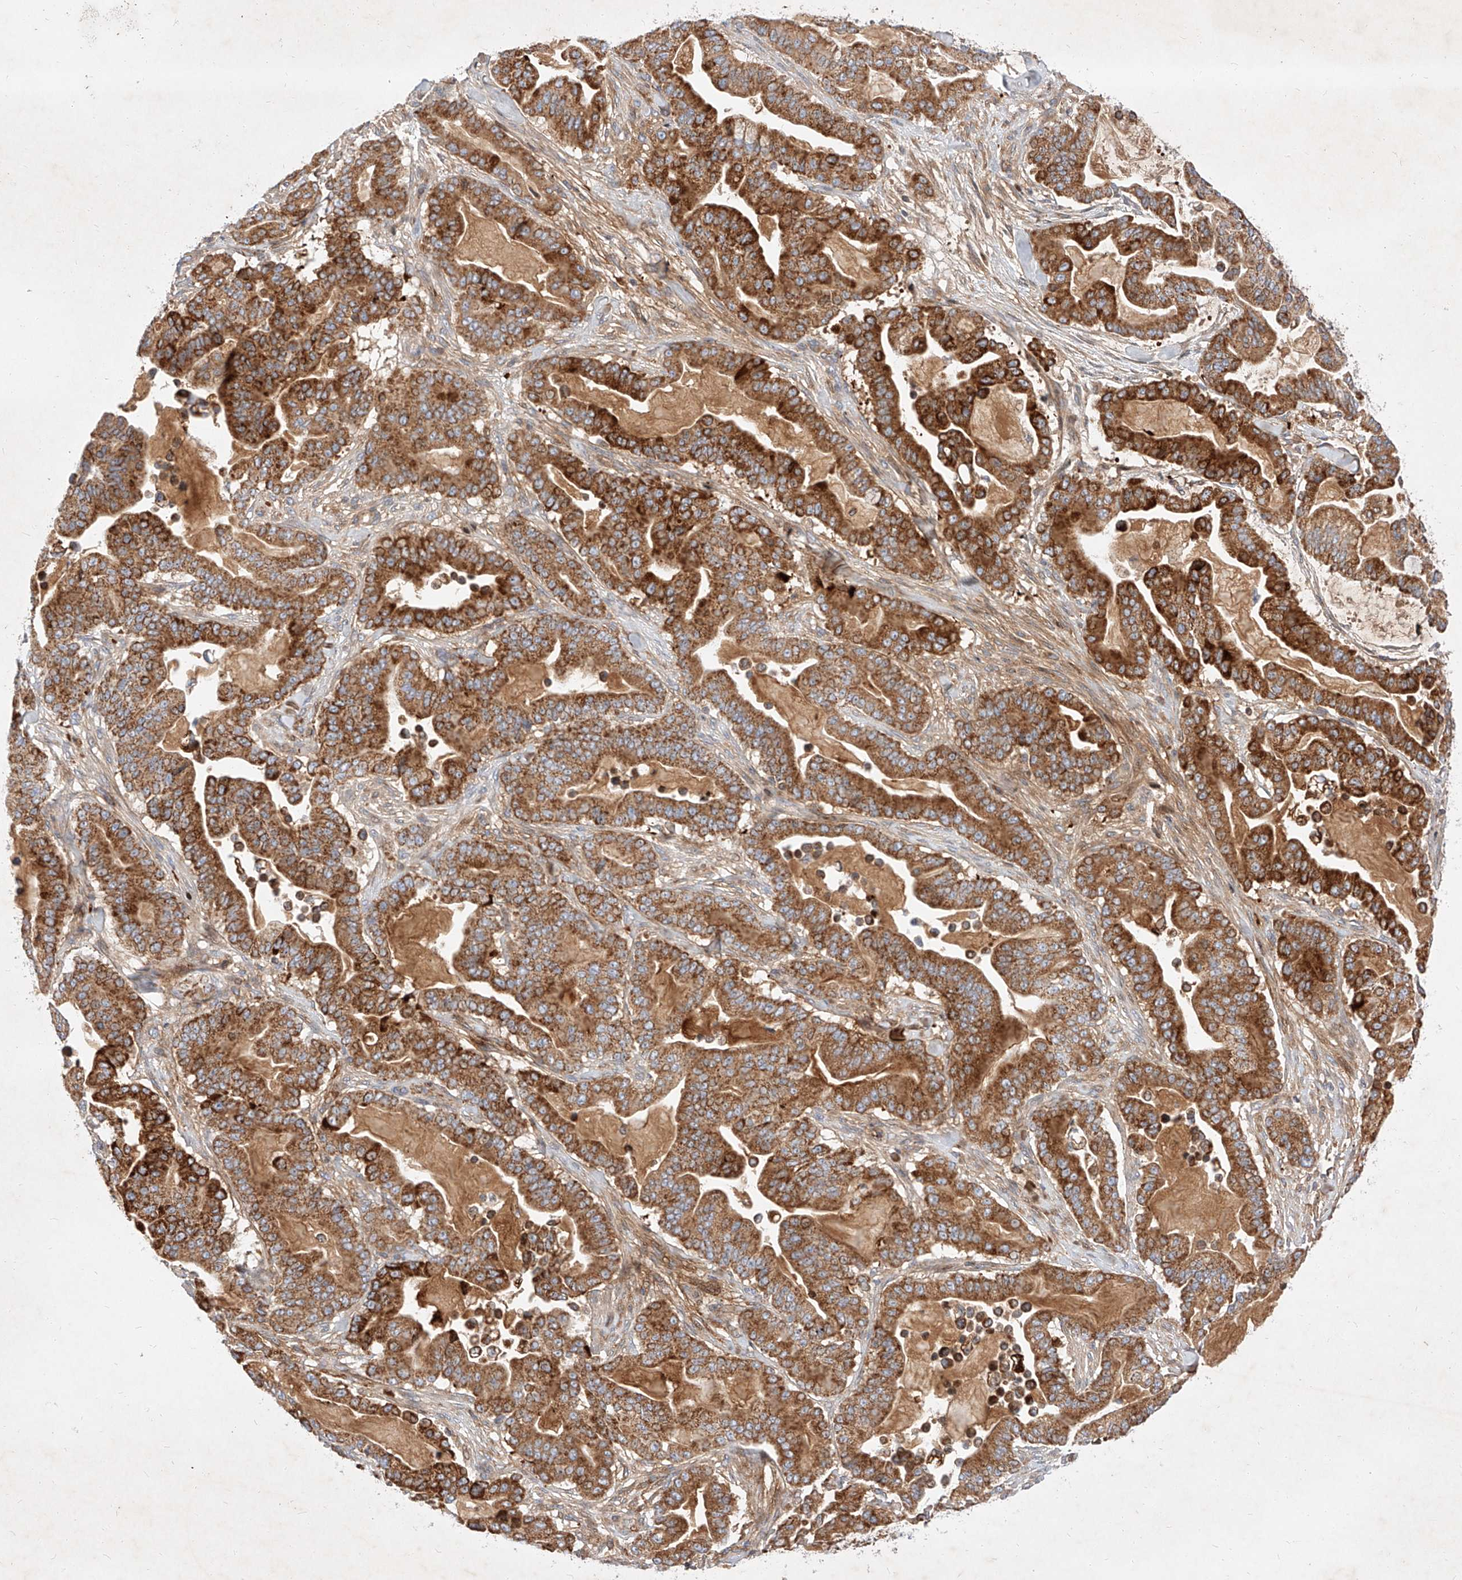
{"staining": {"intensity": "strong", "quantity": ">75%", "location": "cytoplasmic/membranous"}, "tissue": "pancreatic cancer", "cell_type": "Tumor cells", "image_type": "cancer", "snomed": [{"axis": "morphology", "description": "Adenocarcinoma, NOS"}, {"axis": "topography", "description": "Pancreas"}], "caption": "Immunohistochemical staining of human pancreatic cancer (adenocarcinoma) displays strong cytoplasmic/membranous protein positivity in approximately >75% of tumor cells. The protein of interest is shown in brown color, while the nuclei are stained blue.", "gene": "OSGEPL1", "patient": {"sex": "male", "age": 63}}